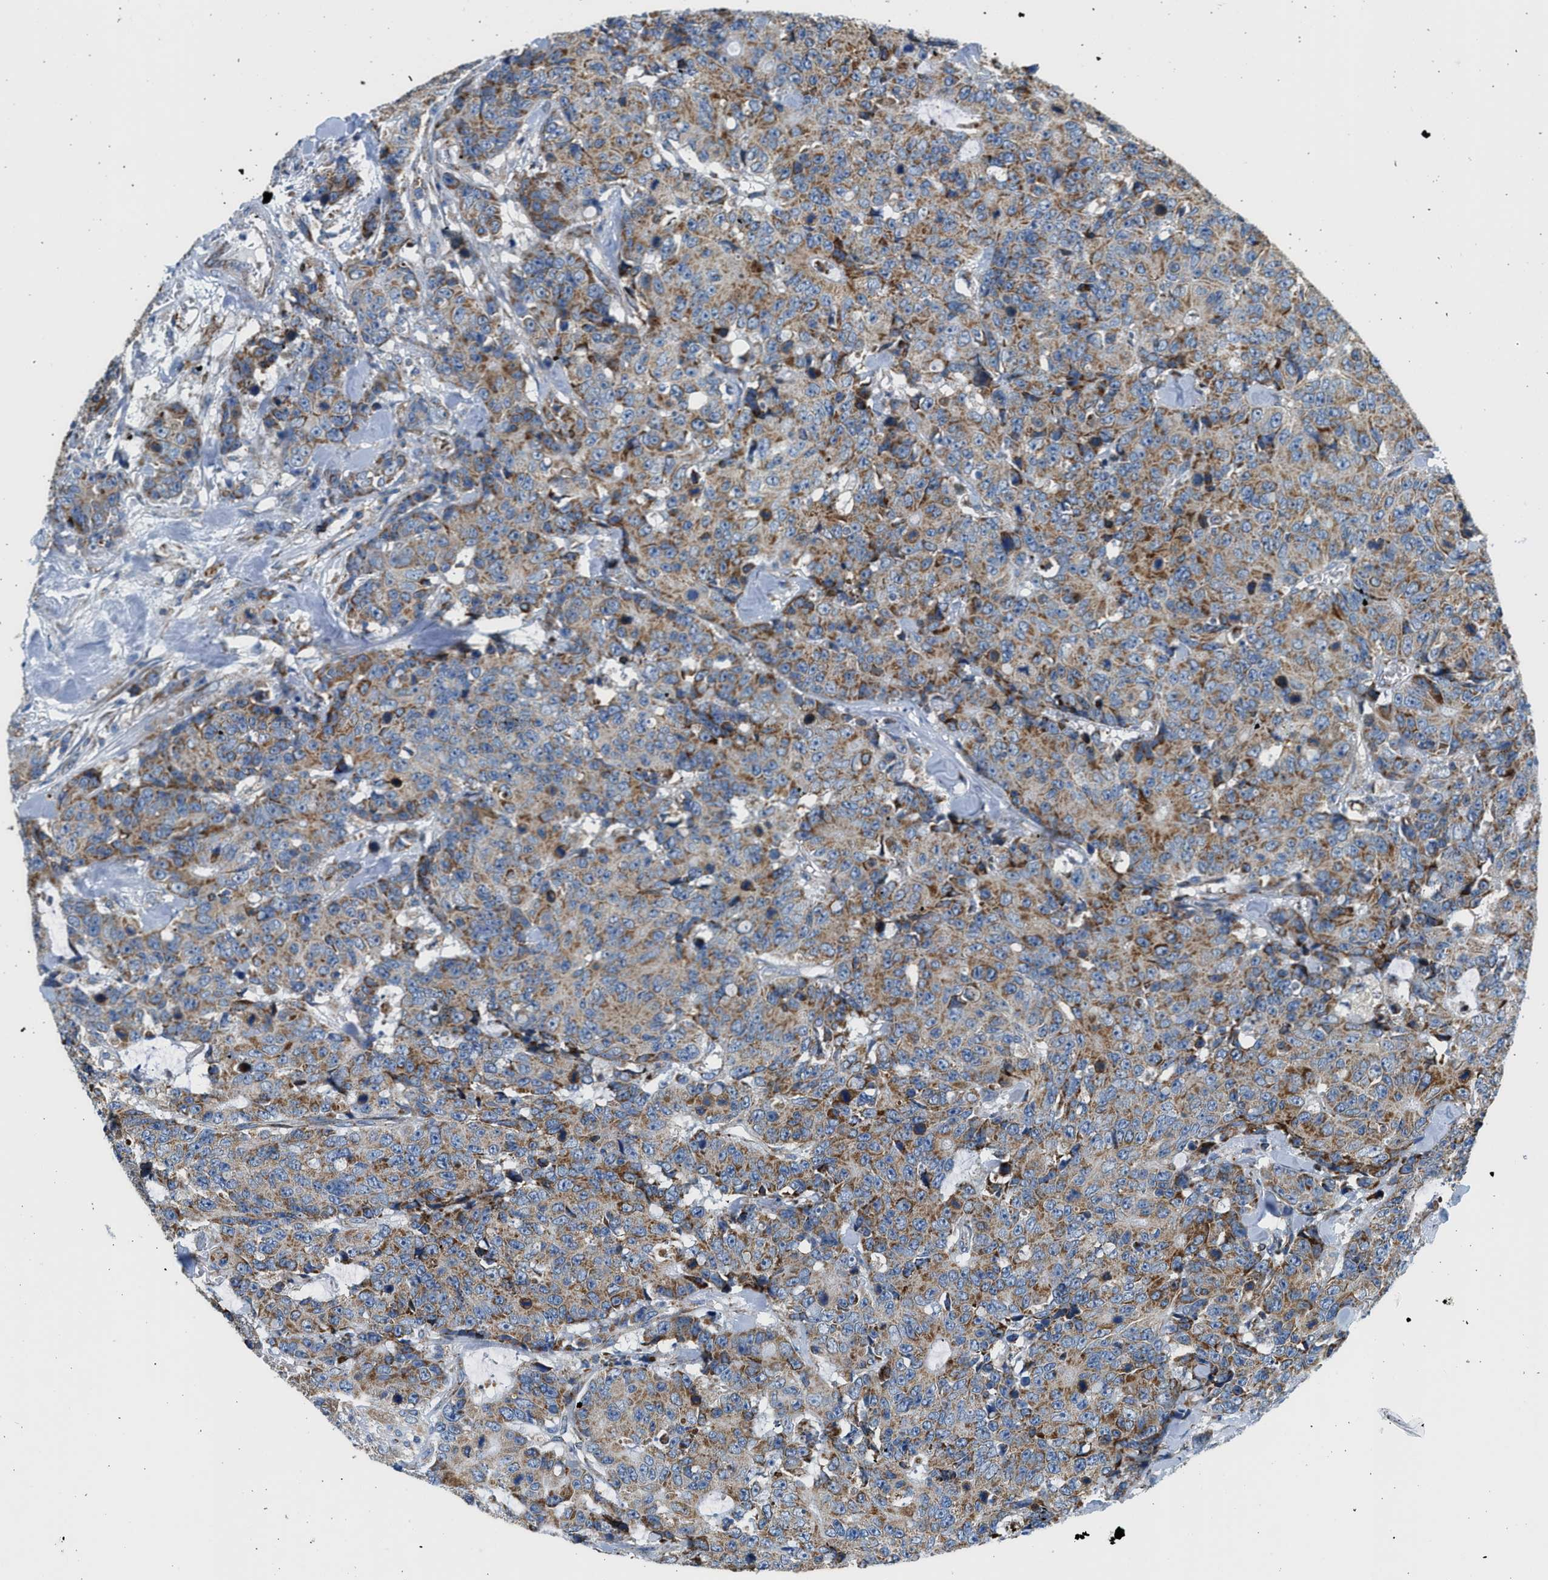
{"staining": {"intensity": "moderate", "quantity": ">75%", "location": "cytoplasmic/membranous"}, "tissue": "colorectal cancer", "cell_type": "Tumor cells", "image_type": "cancer", "snomed": [{"axis": "morphology", "description": "Adenocarcinoma, NOS"}, {"axis": "topography", "description": "Colon"}], "caption": "Immunohistochemistry (DAB) staining of adenocarcinoma (colorectal) shows moderate cytoplasmic/membranous protein positivity in about >75% of tumor cells.", "gene": "KCNMB3", "patient": {"sex": "female", "age": 86}}